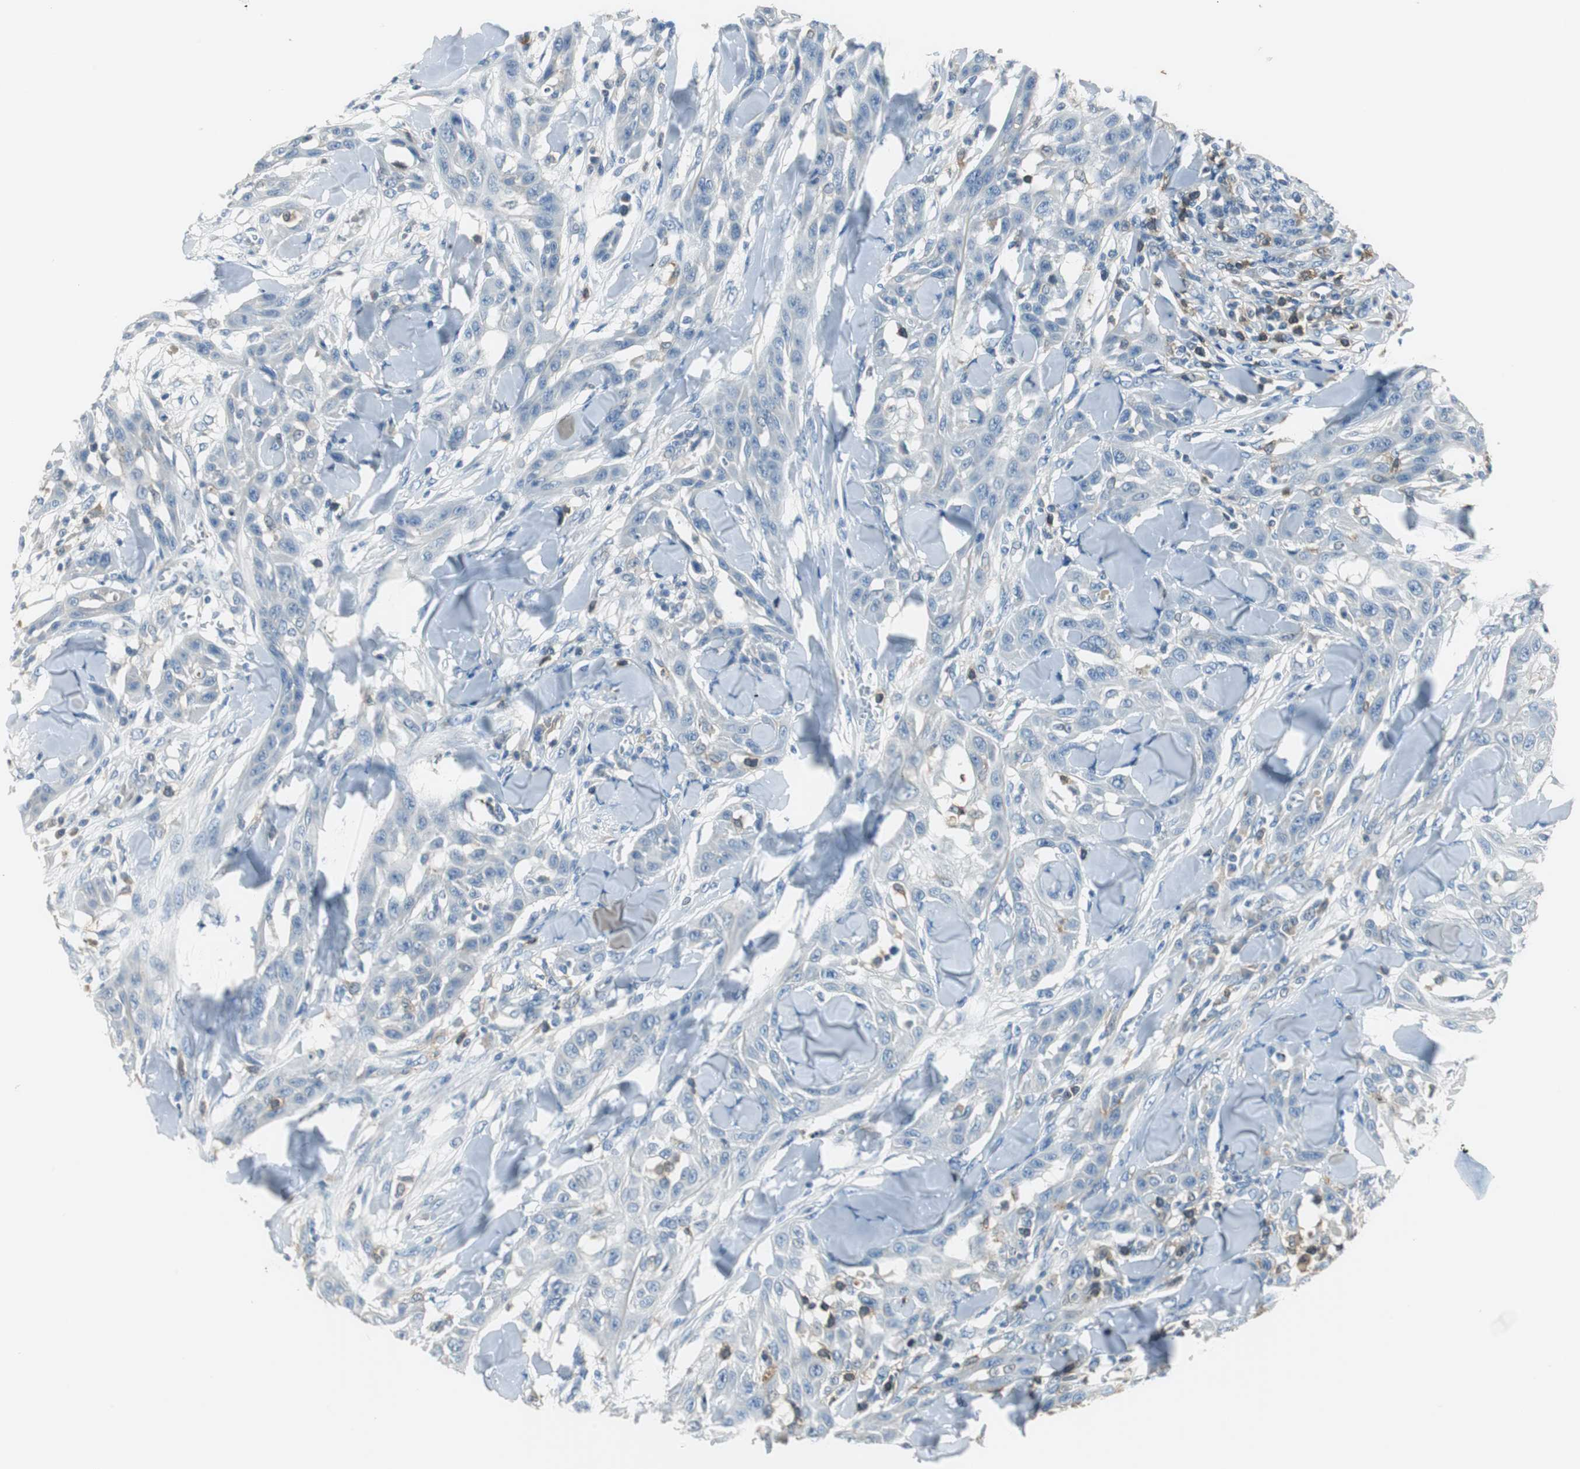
{"staining": {"intensity": "negative", "quantity": "none", "location": "none"}, "tissue": "skin cancer", "cell_type": "Tumor cells", "image_type": "cancer", "snomed": [{"axis": "morphology", "description": "Squamous cell carcinoma, NOS"}, {"axis": "topography", "description": "Skin"}], "caption": "Skin cancer was stained to show a protein in brown. There is no significant expression in tumor cells.", "gene": "MSTO1", "patient": {"sex": "male", "age": 24}}